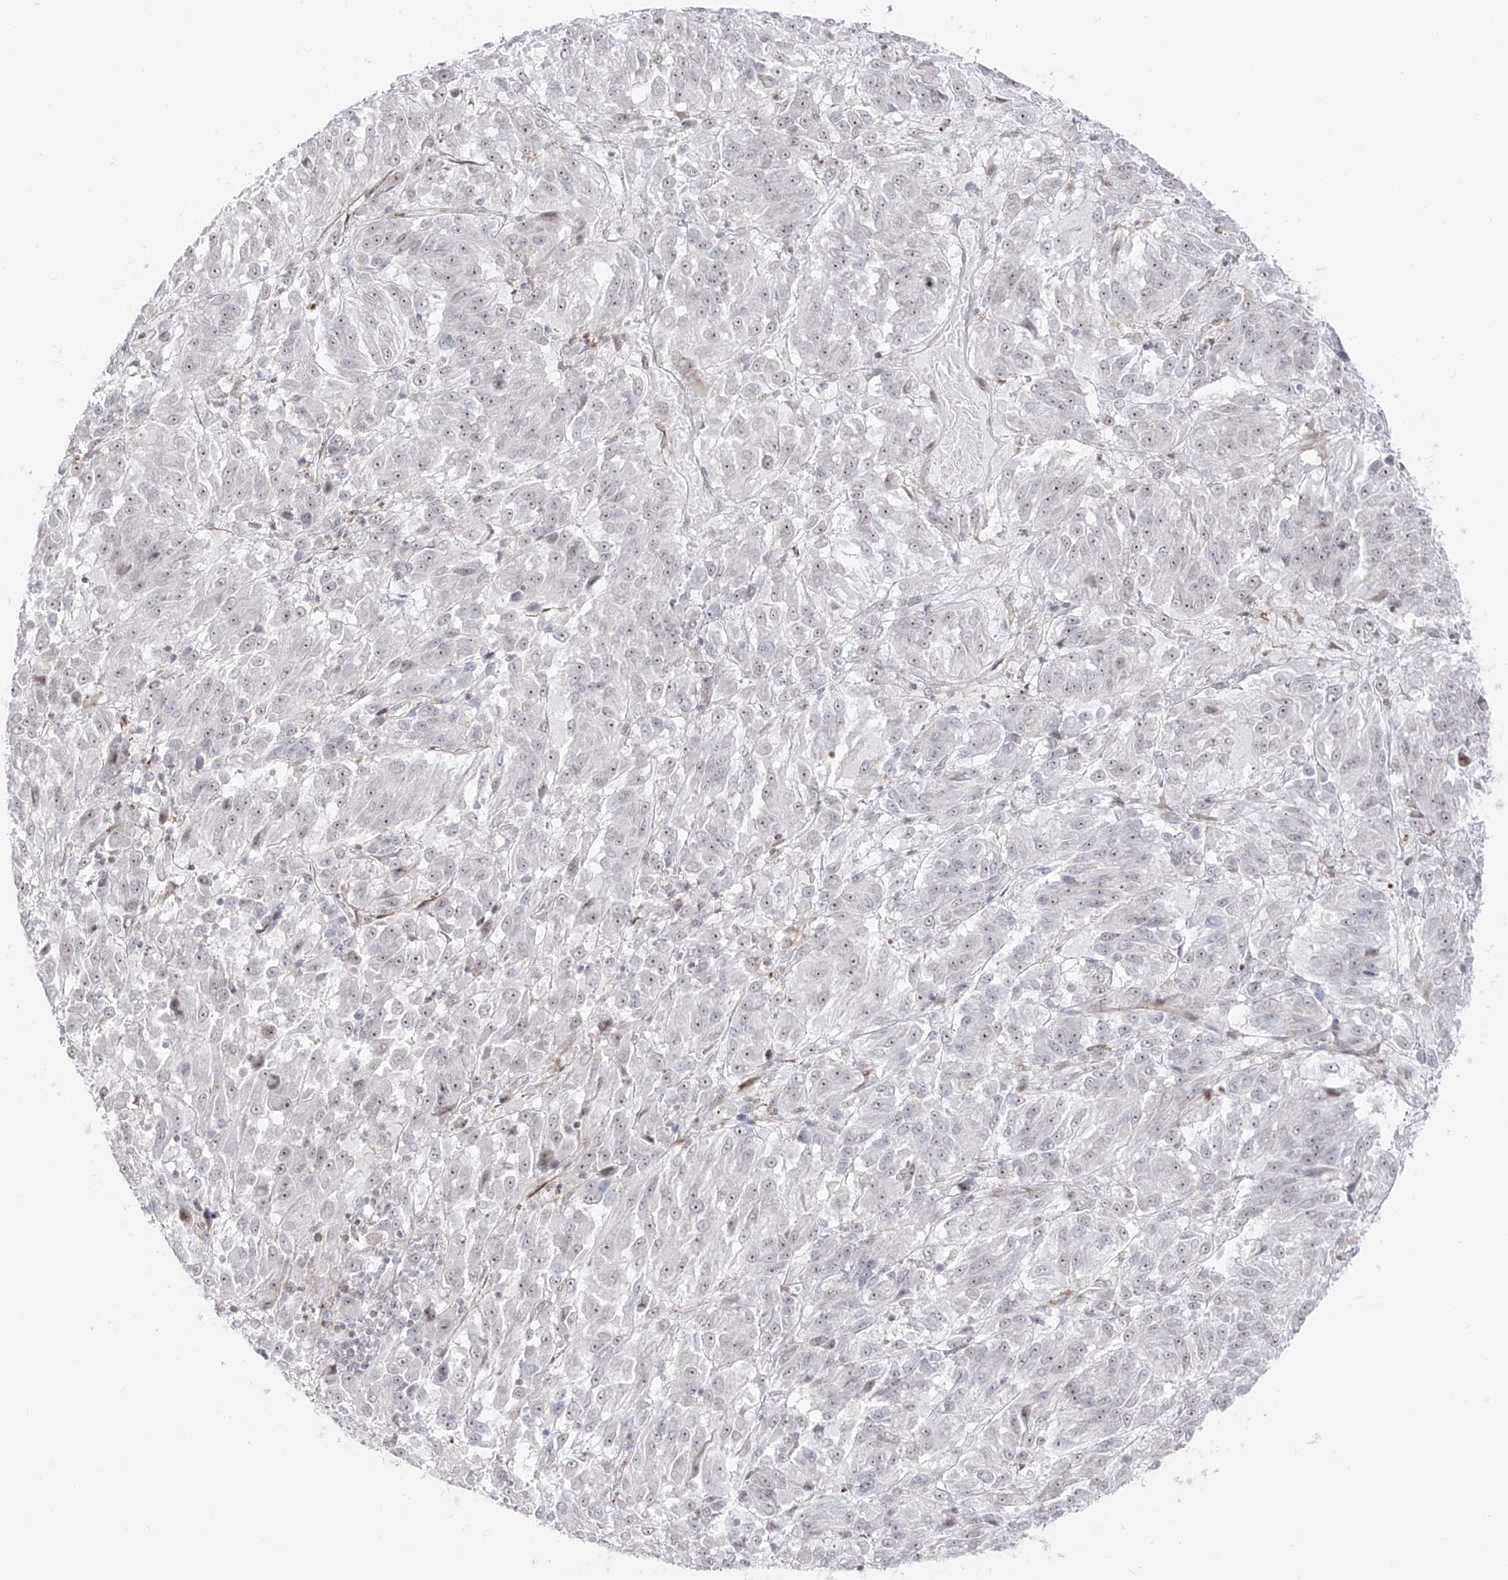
{"staining": {"intensity": "negative", "quantity": "none", "location": "none"}, "tissue": "melanoma", "cell_type": "Tumor cells", "image_type": "cancer", "snomed": [{"axis": "morphology", "description": "Malignant melanoma, Metastatic site"}, {"axis": "topography", "description": "Lung"}], "caption": "Tumor cells are negative for brown protein staining in malignant melanoma (metastatic site).", "gene": "ZNF180", "patient": {"sex": "male", "age": 64}}